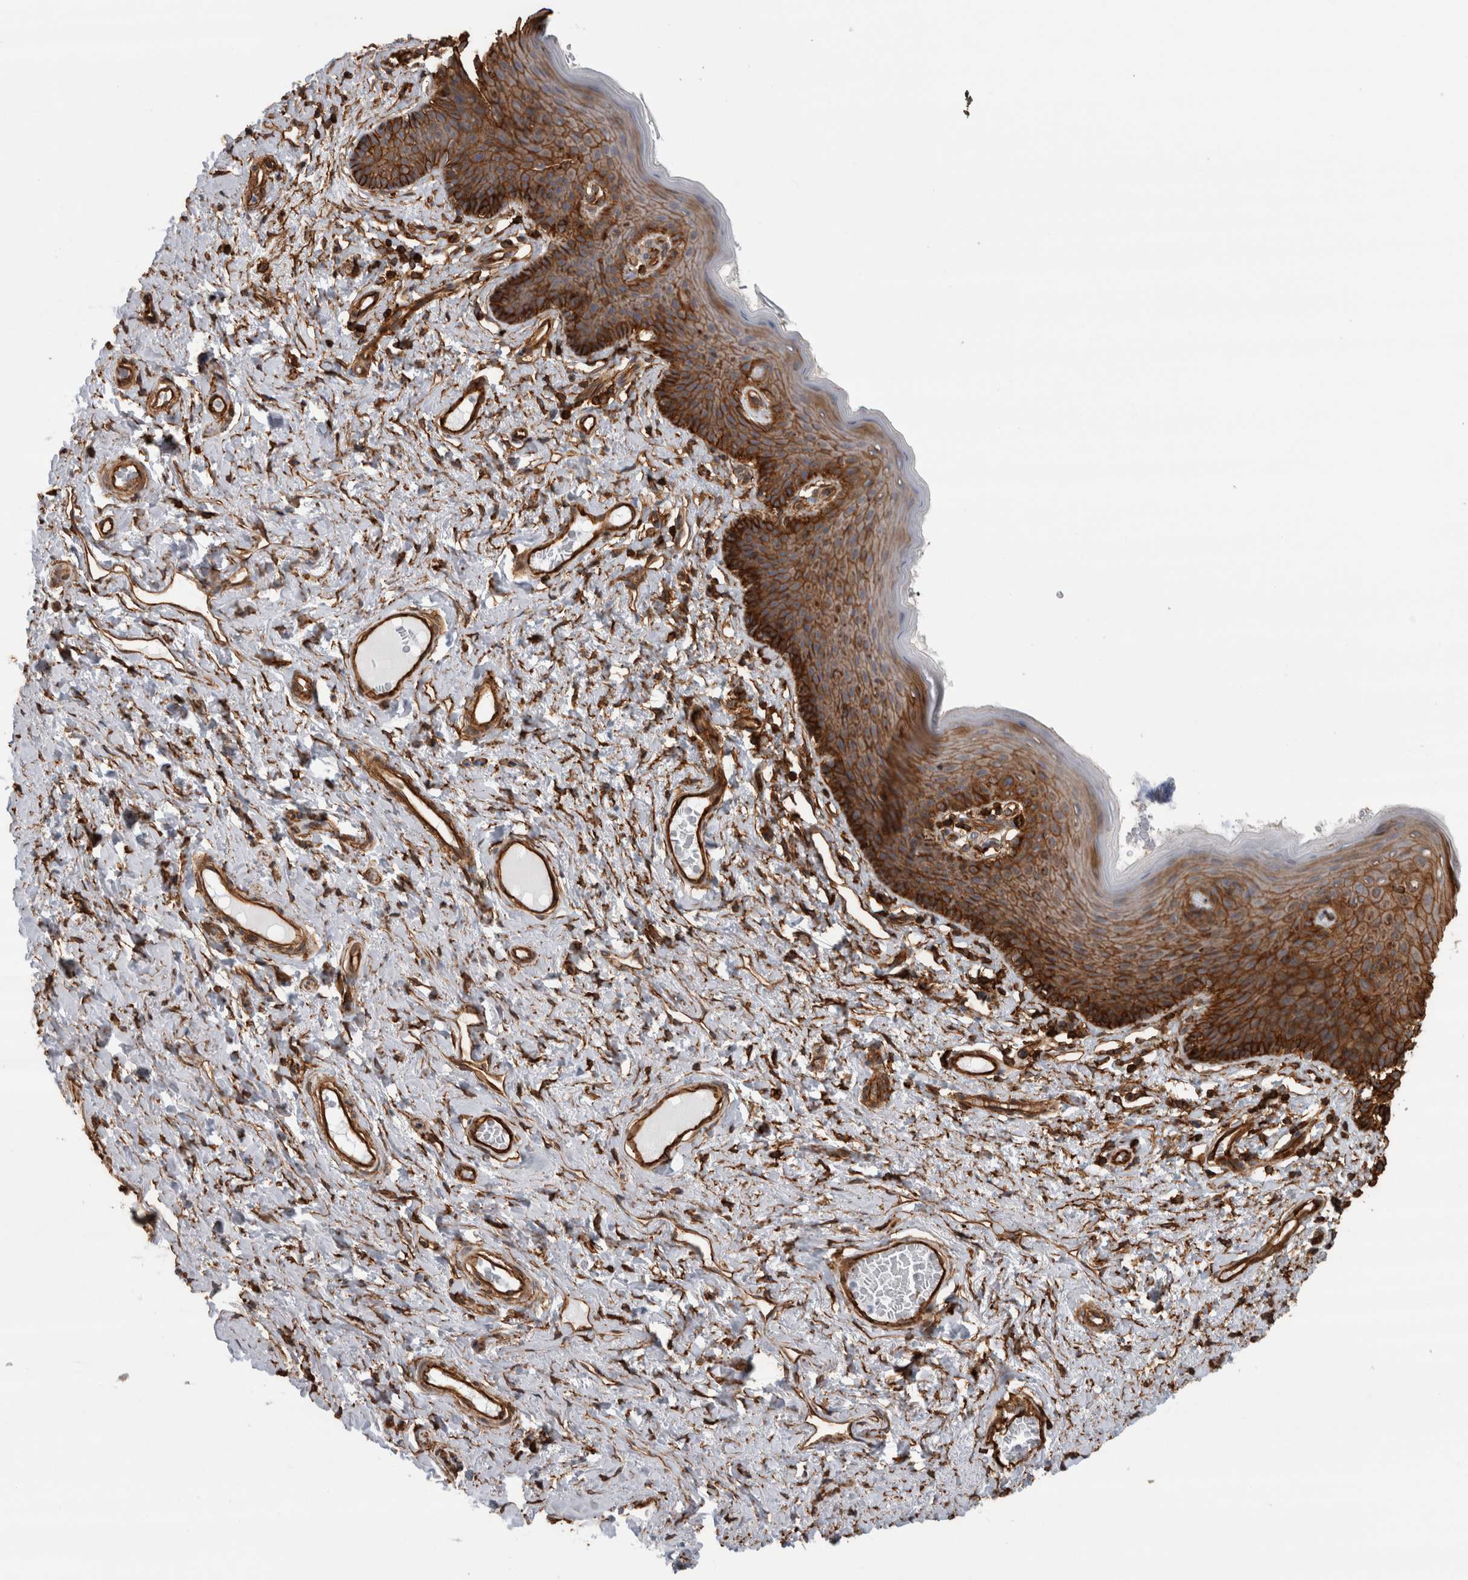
{"staining": {"intensity": "strong", "quantity": ">75%", "location": "cytoplasmic/membranous"}, "tissue": "skin", "cell_type": "Epidermal cells", "image_type": "normal", "snomed": [{"axis": "morphology", "description": "Normal tissue, NOS"}, {"axis": "topography", "description": "Vulva"}], "caption": "Unremarkable skin displays strong cytoplasmic/membranous expression in approximately >75% of epidermal cells.", "gene": "AHNAK", "patient": {"sex": "female", "age": 66}}